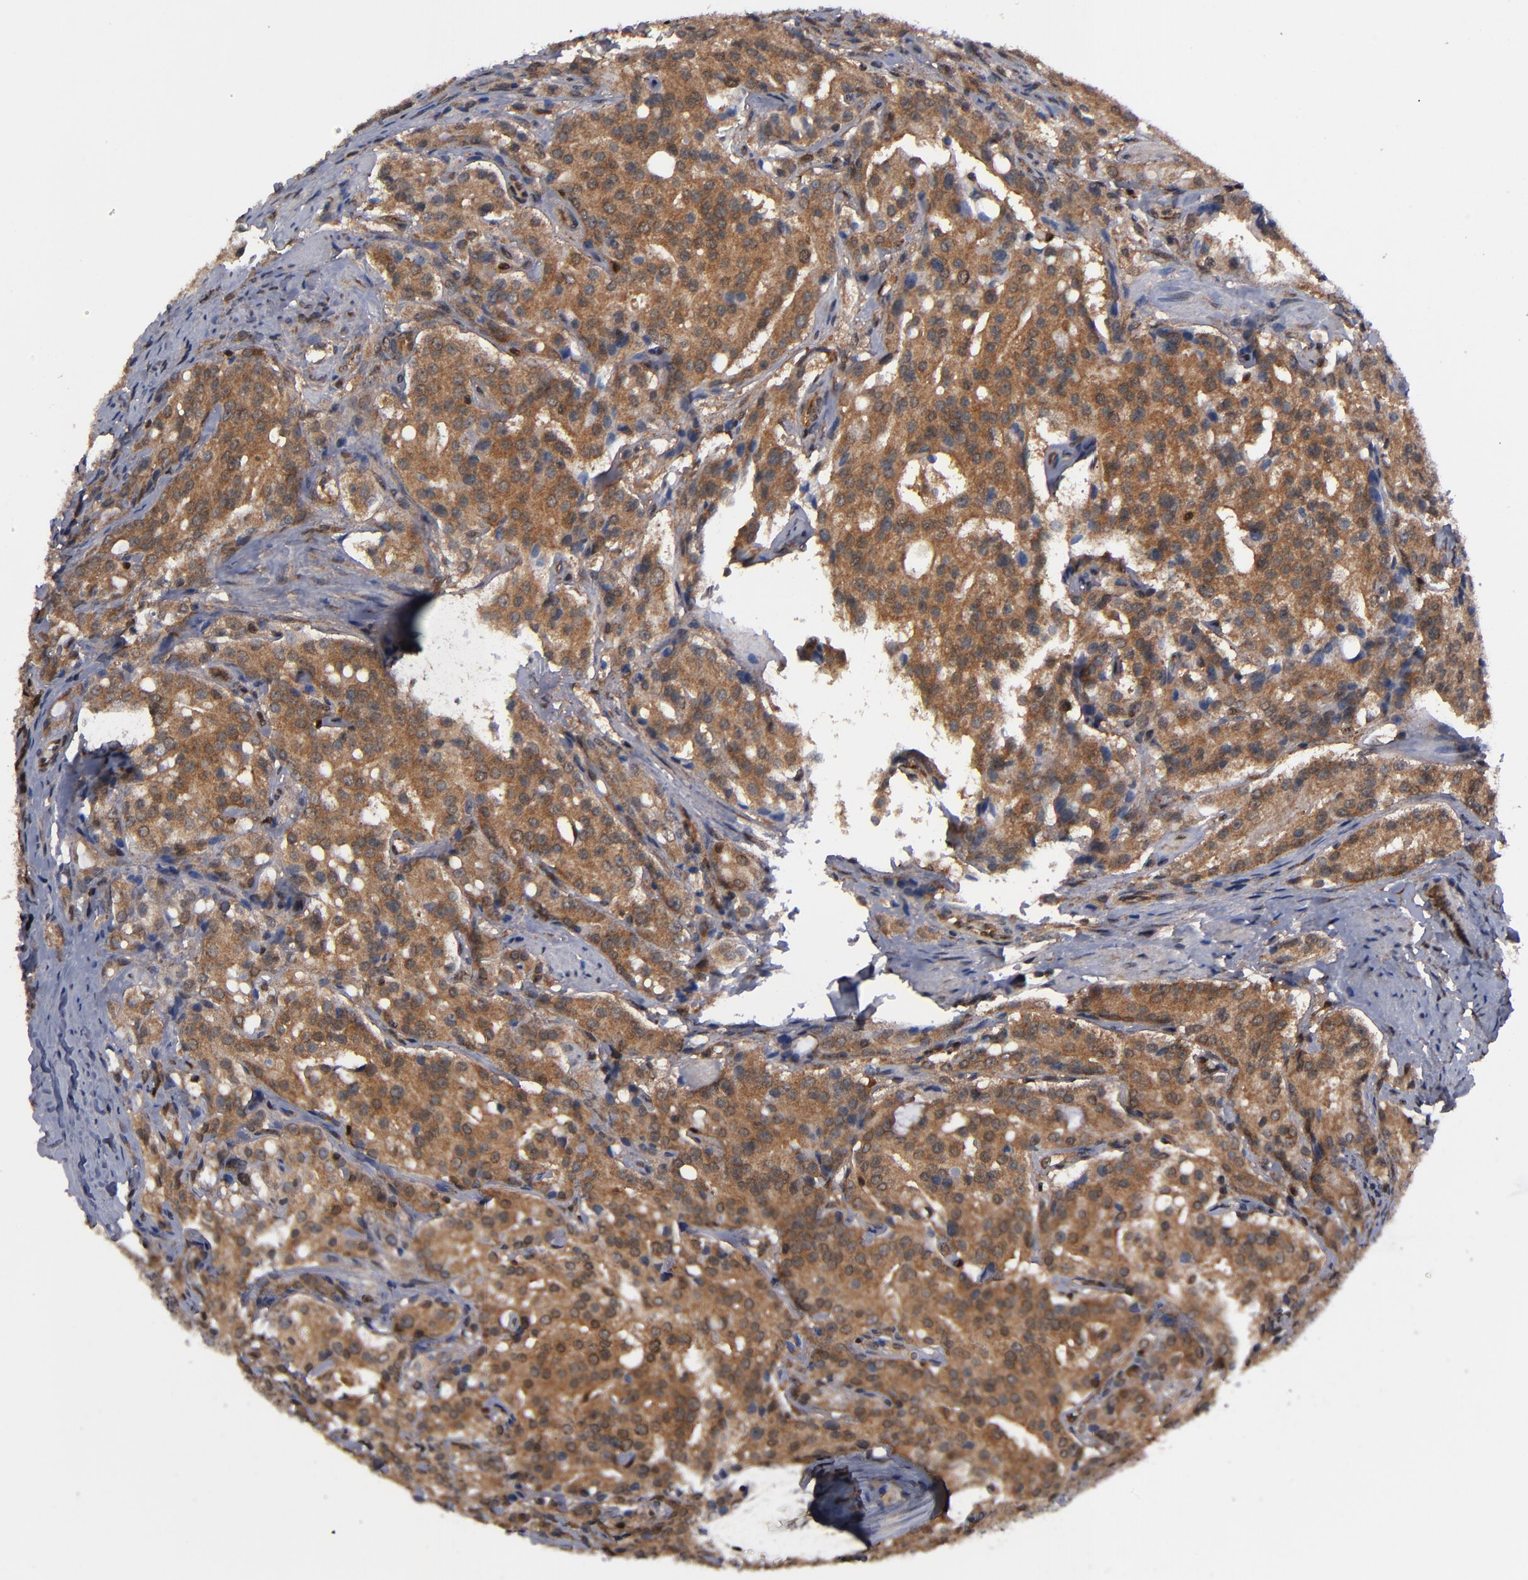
{"staining": {"intensity": "strong", "quantity": ">75%", "location": "cytoplasmic/membranous"}, "tissue": "prostate cancer", "cell_type": "Tumor cells", "image_type": "cancer", "snomed": [{"axis": "morphology", "description": "Adenocarcinoma, Medium grade"}, {"axis": "topography", "description": "Prostate"}], "caption": "Prostate cancer stained with a protein marker displays strong staining in tumor cells.", "gene": "ALG13", "patient": {"sex": "male", "age": 72}}